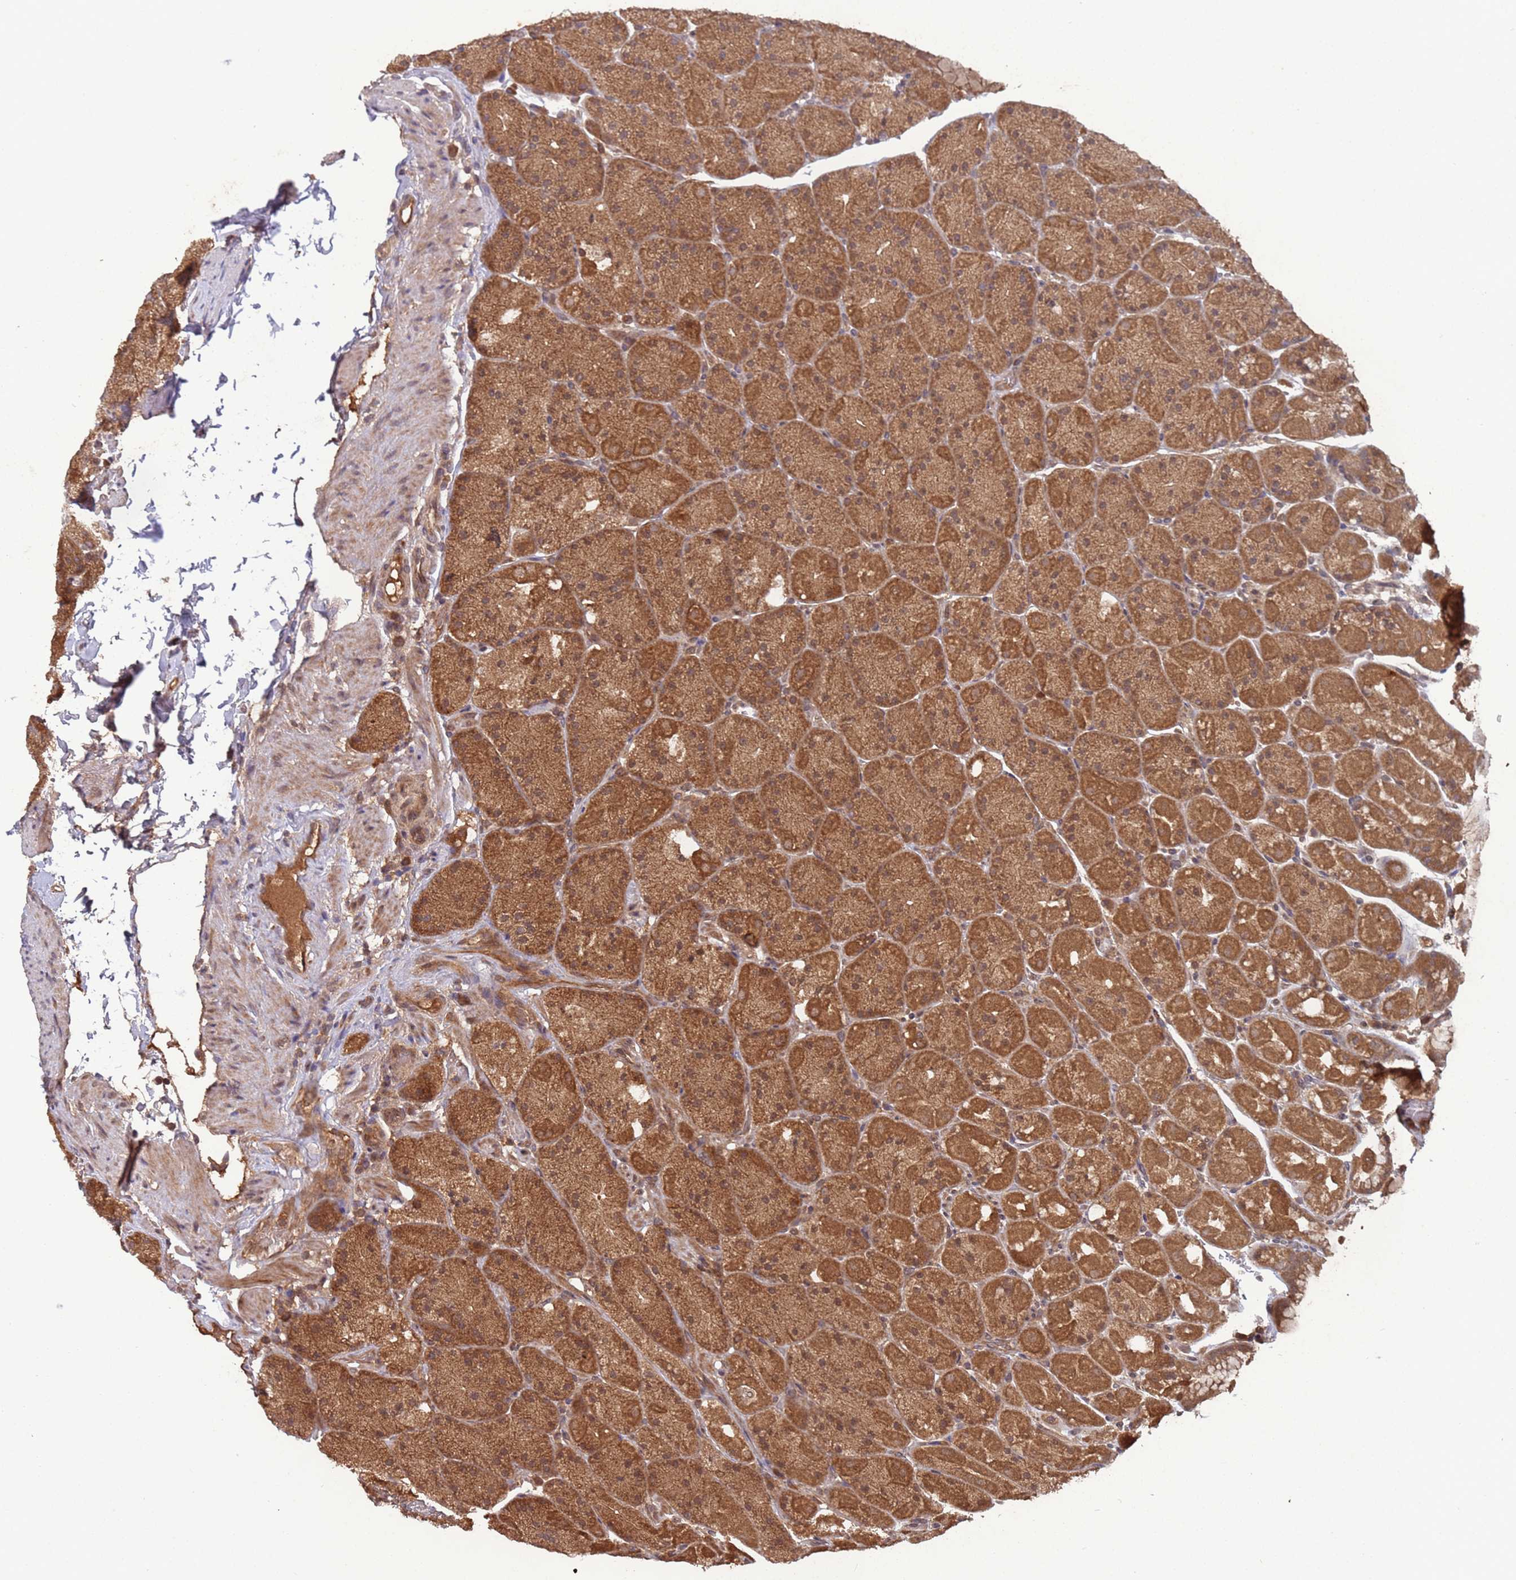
{"staining": {"intensity": "strong", "quantity": ">75%", "location": "cytoplasmic/membranous"}, "tissue": "stomach", "cell_type": "Glandular cells", "image_type": "normal", "snomed": [{"axis": "morphology", "description": "Normal tissue, NOS"}, {"axis": "topography", "description": "Stomach, upper"}, {"axis": "topography", "description": "Stomach, lower"}], "caption": "This is an image of immunohistochemistry staining of normal stomach, which shows strong expression in the cytoplasmic/membranous of glandular cells.", "gene": "ERI1", "patient": {"sex": "male", "age": 67}}